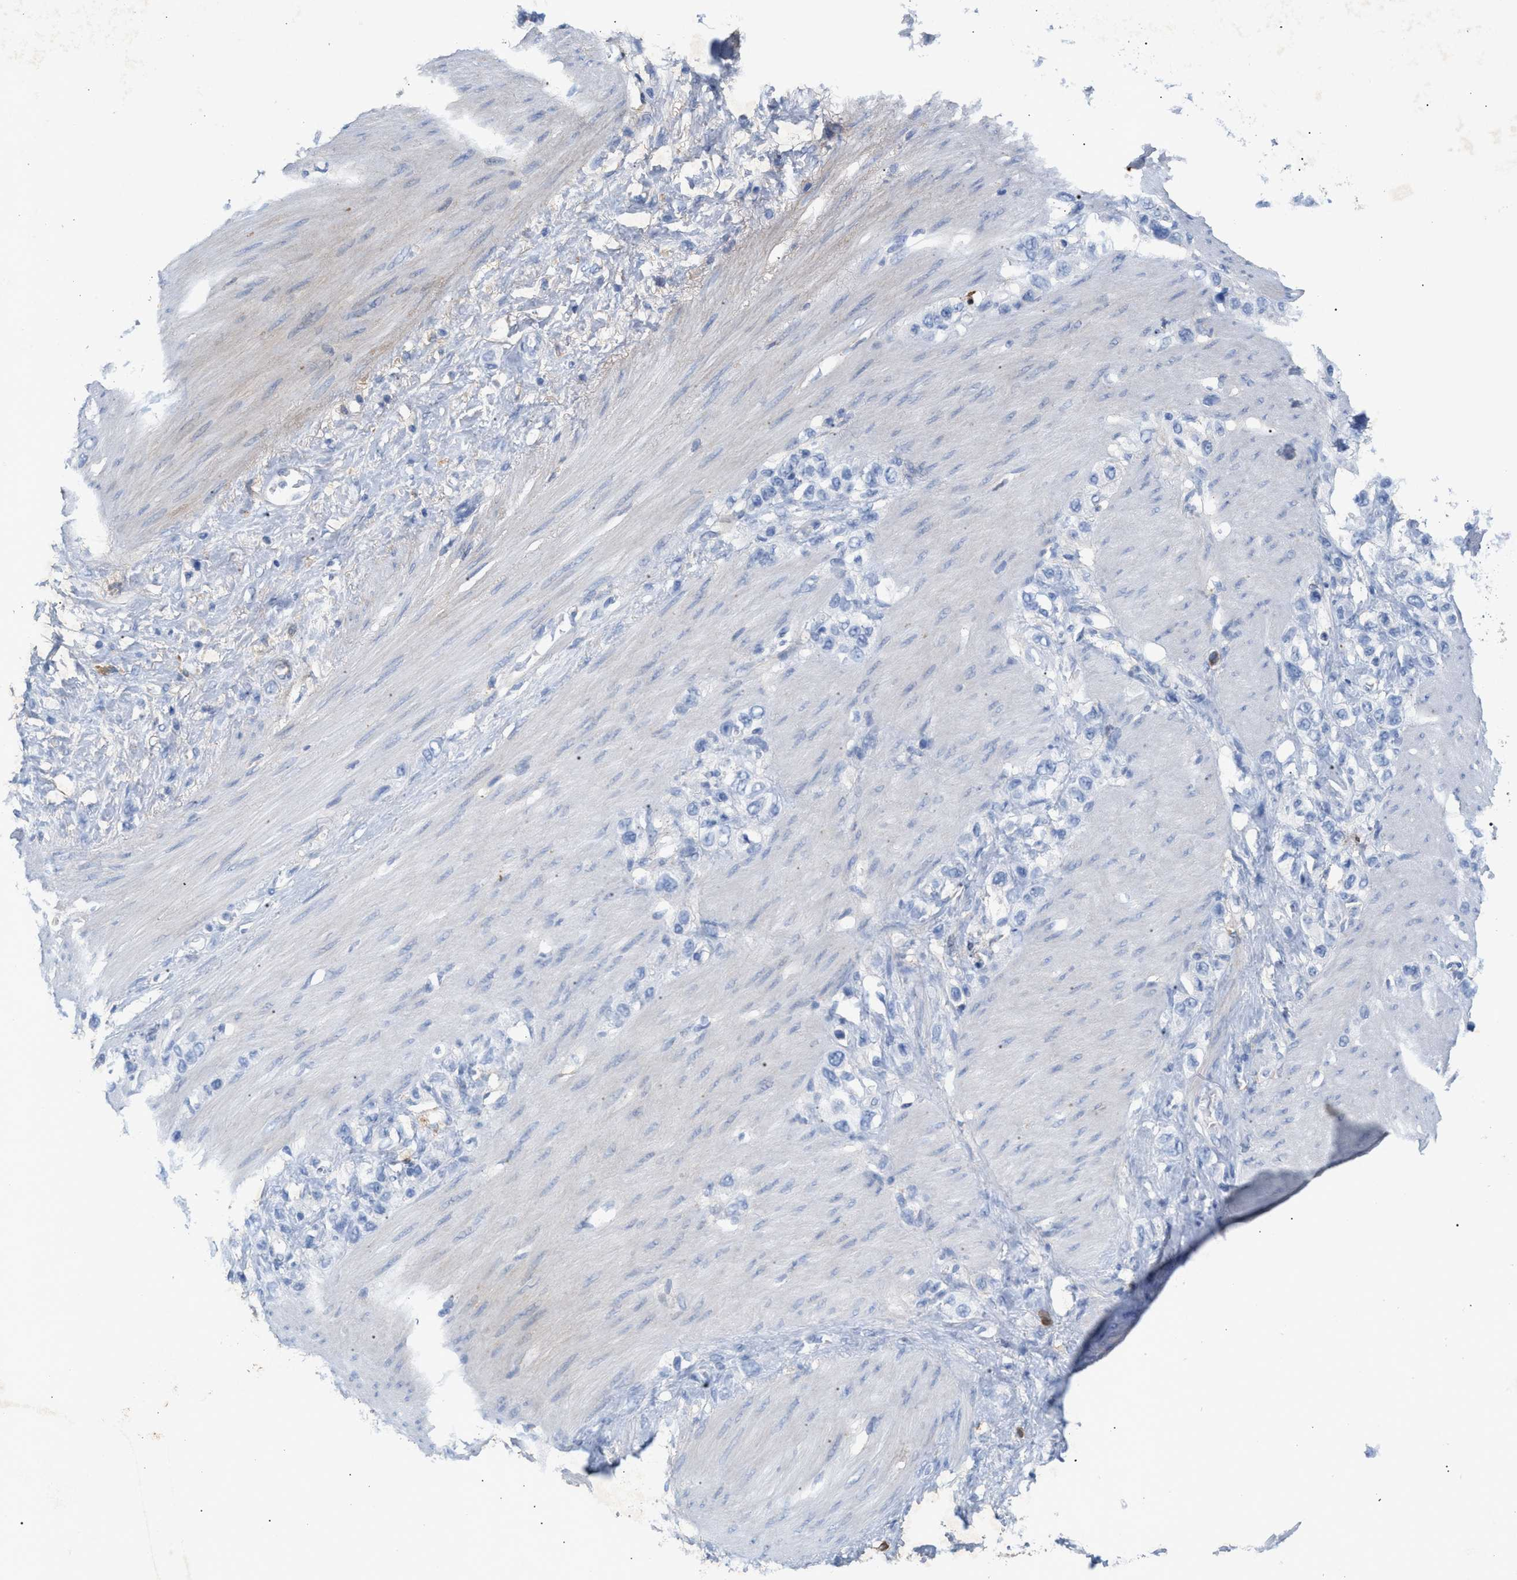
{"staining": {"intensity": "negative", "quantity": "none", "location": "none"}, "tissue": "stomach cancer", "cell_type": "Tumor cells", "image_type": "cancer", "snomed": [{"axis": "morphology", "description": "Adenocarcinoma, NOS"}, {"axis": "morphology", "description": "Adenocarcinoma, High grade"}, {"axis": "topography", "description": "Stomach, upper"}, {"axis": "topography", "description": "Stomach, lower"}], "caption": "The IHC image has no significant positivity in tumor cells of stomach high-grade adenocarcinoma tissue.", "gene": "APOH", "patient": {"sex": "female", "age": 65}}